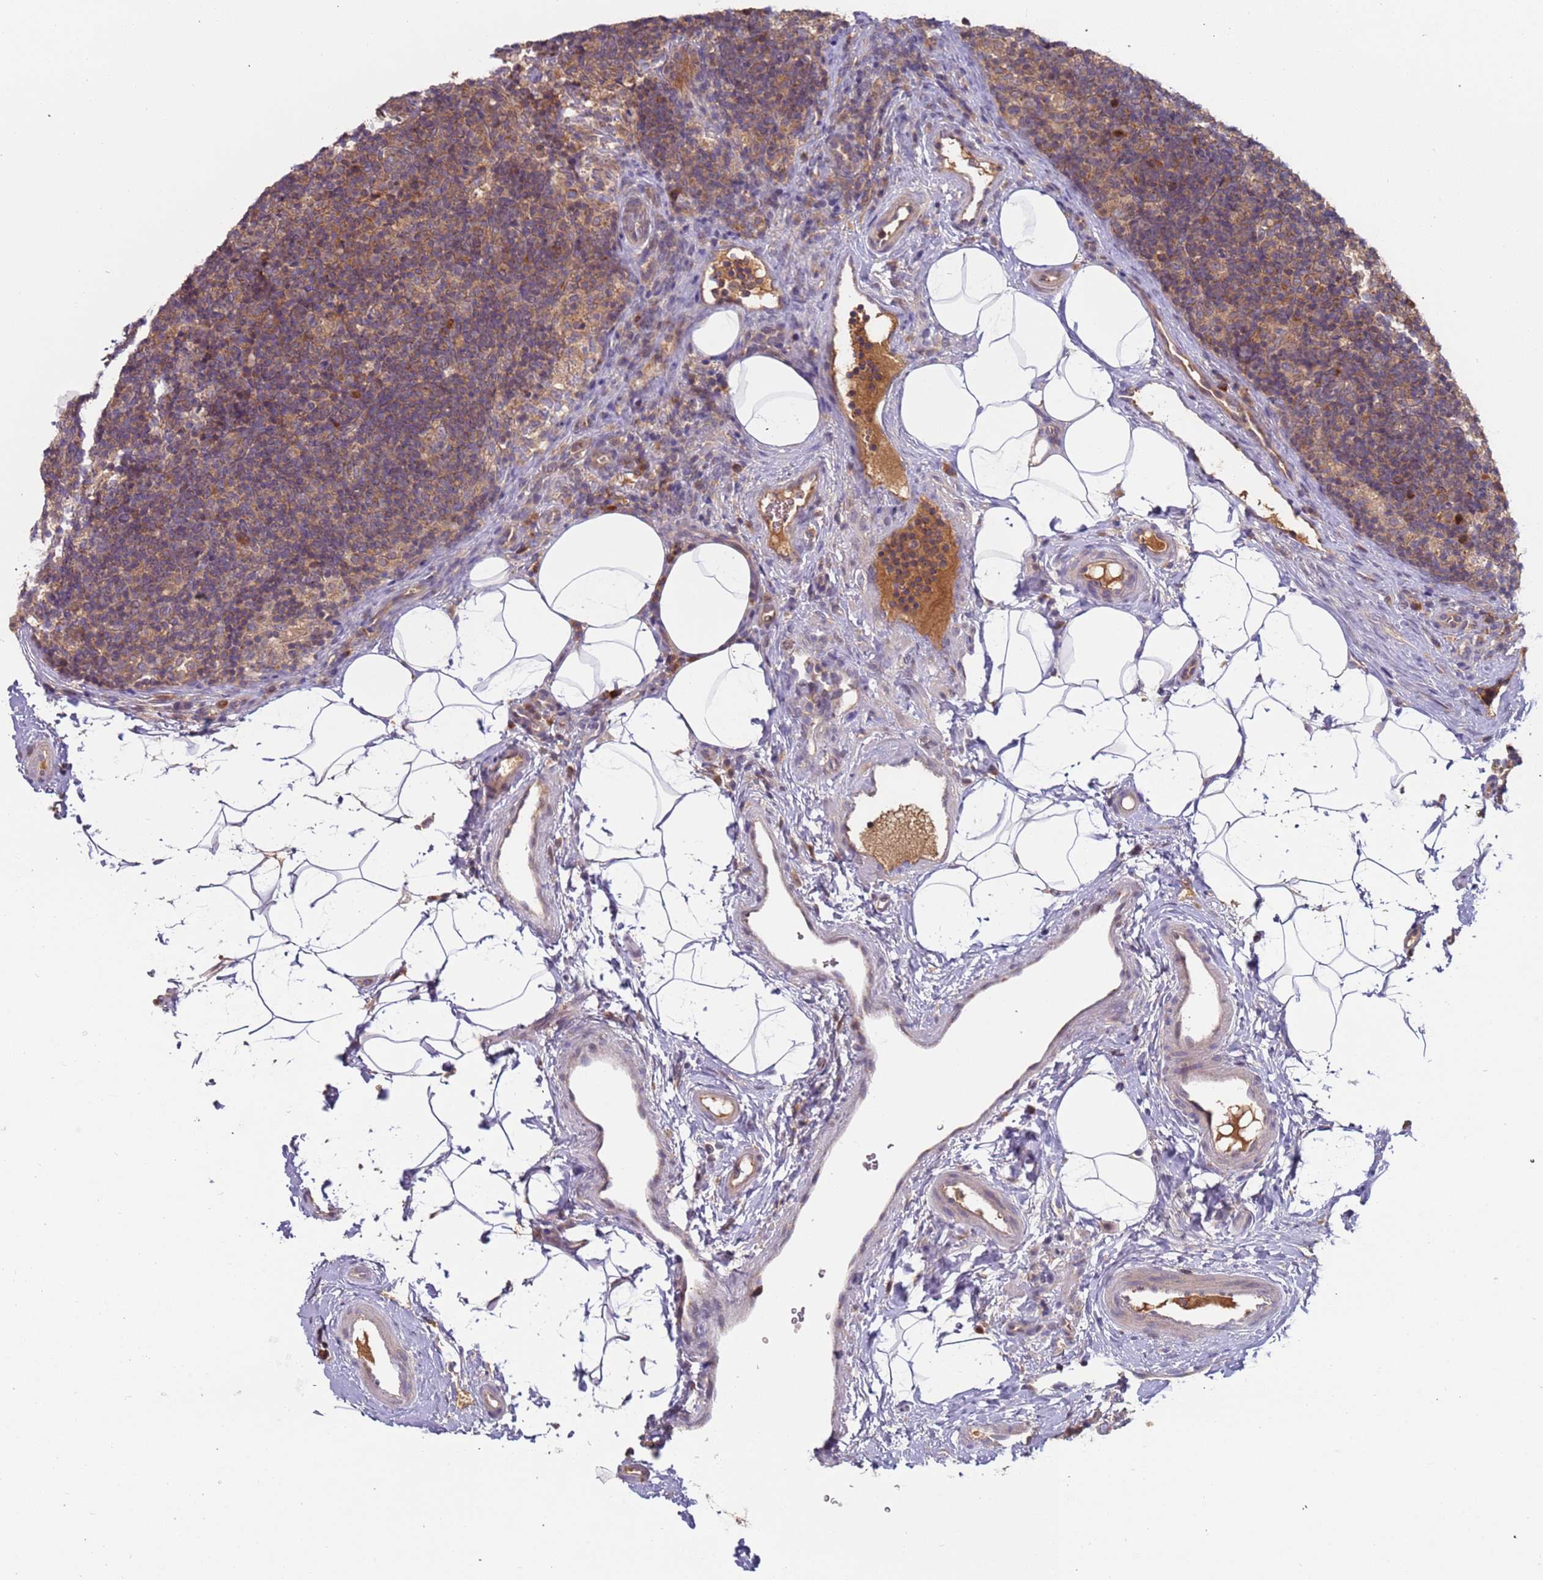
{"staining": {"intensity": "weak", "quantity": "25%-75%", "location": "cytoplasmic/membranous"}, "tissue": "lymph node", "cell_type": "Germinal center cells", "image_type": "normal", "snomed": [{"axis": "morphology", "description": "Normal tissue, NOS"}, {"axis": "topography", "description": "Lymph node"}], "caption": "High-power microscopy captured an IHC micrograph of benign lymph node, revealing weak cytoplasmic/membranous expression in approximately 25%-75% of germinal center cells. (Brightfield microscopy of DAB IHC at high magnification).", "gene": "OR5A2", "patient": {"sex": "female", "age": 22}}